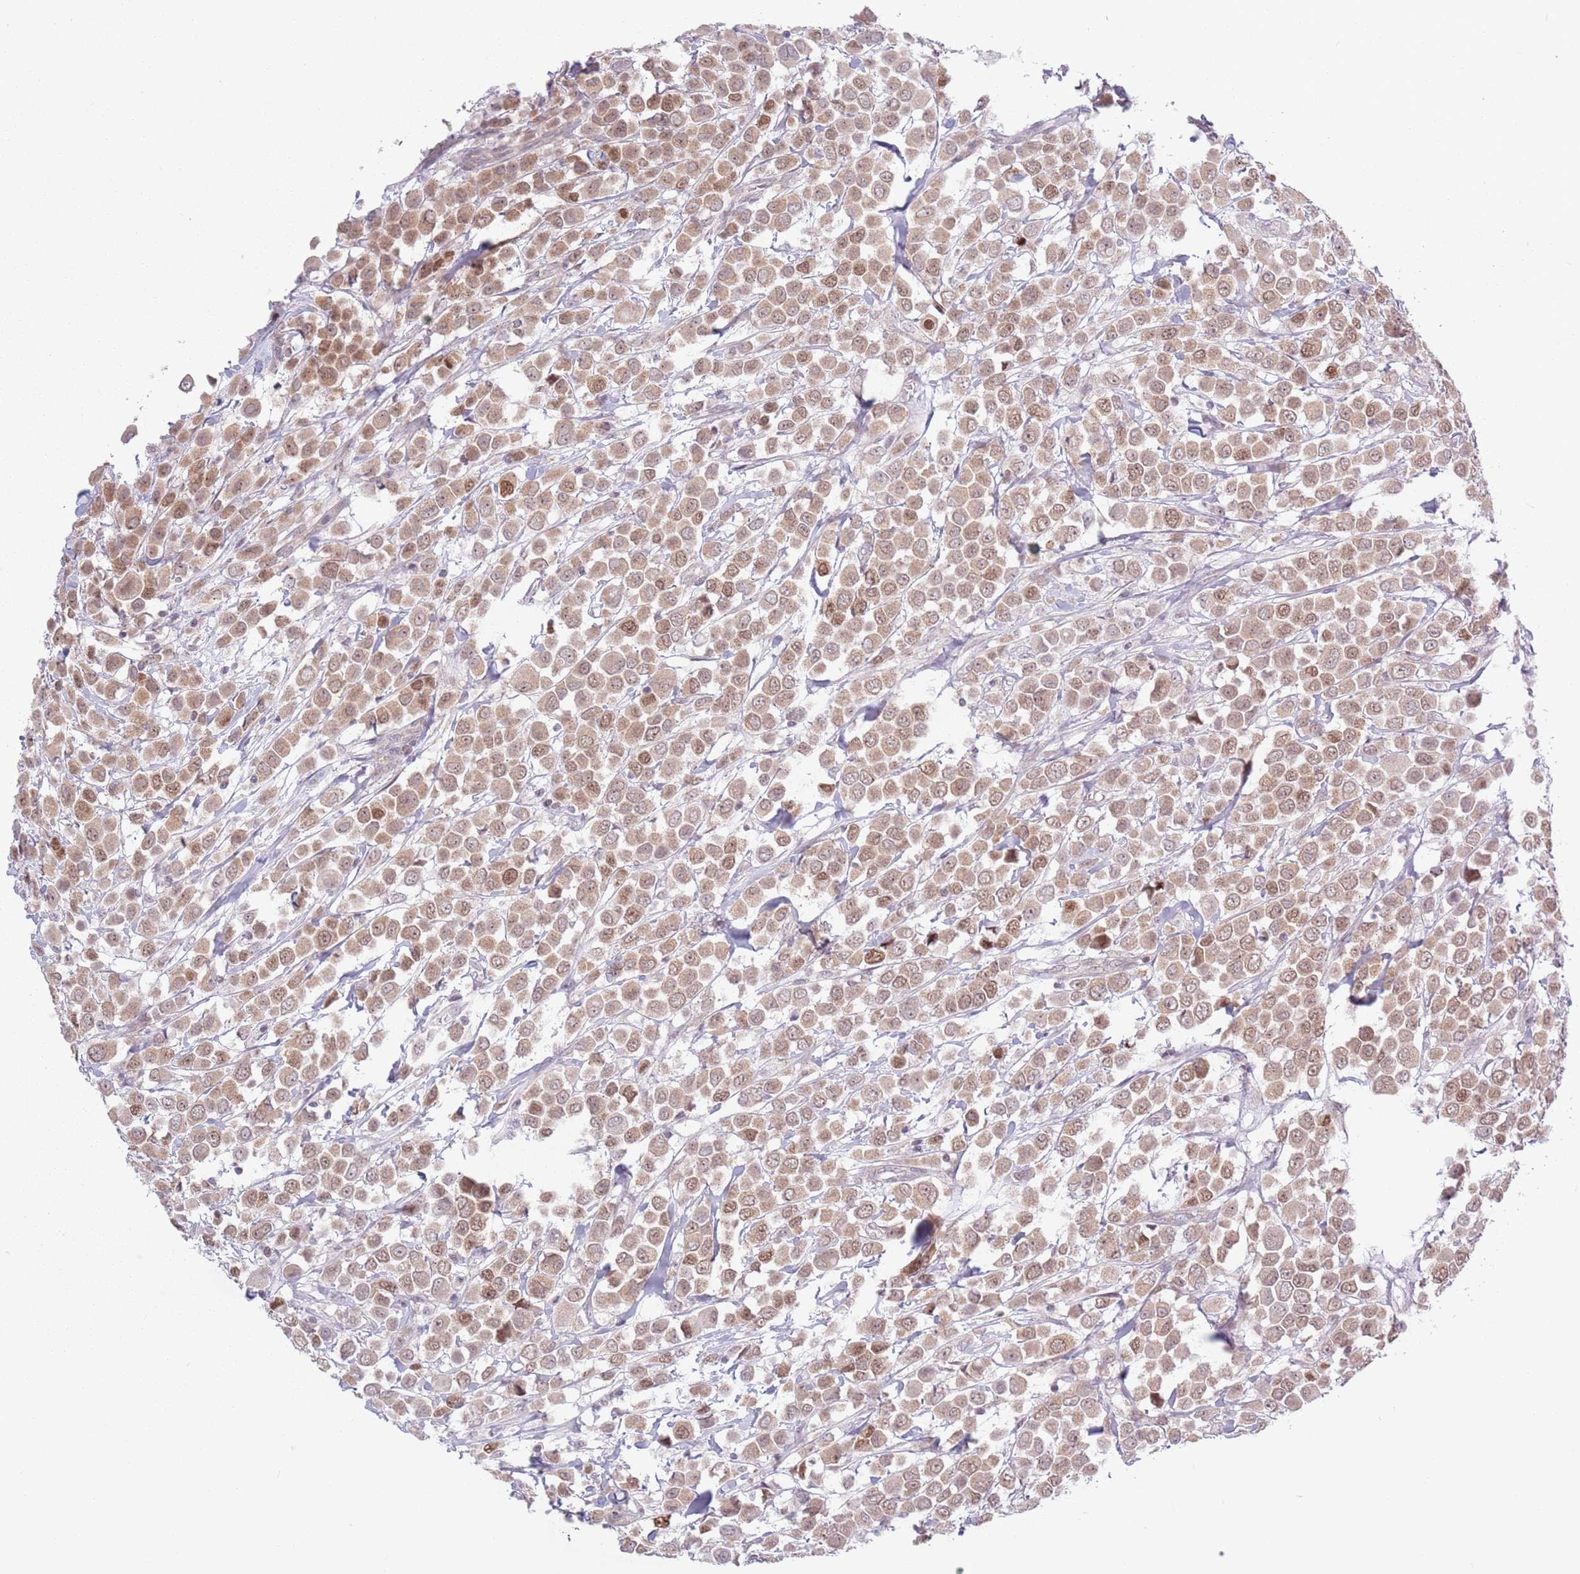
{"staining": {"intensity": "moderate", "quantity": ">75%", "location": "cytoplasmic/membranous,nuclear"}, "tissue": "breast cancer", "cell_type": "Tumor cells", "image_type": "cancer", "snomed": [{"axis": "morphology", "description": "Duct carcinoma"}, {"axis": "topography", "description": "Breast"}], "caption": "Immunohistochemical staining of human breast cancer exhibits moderate cytoplasmic/membranous and nuclear protein positivity in approximately >75% of tumor cells.", "gene": "MRPL34", "patient": {"sex": "female", "age": 61}}